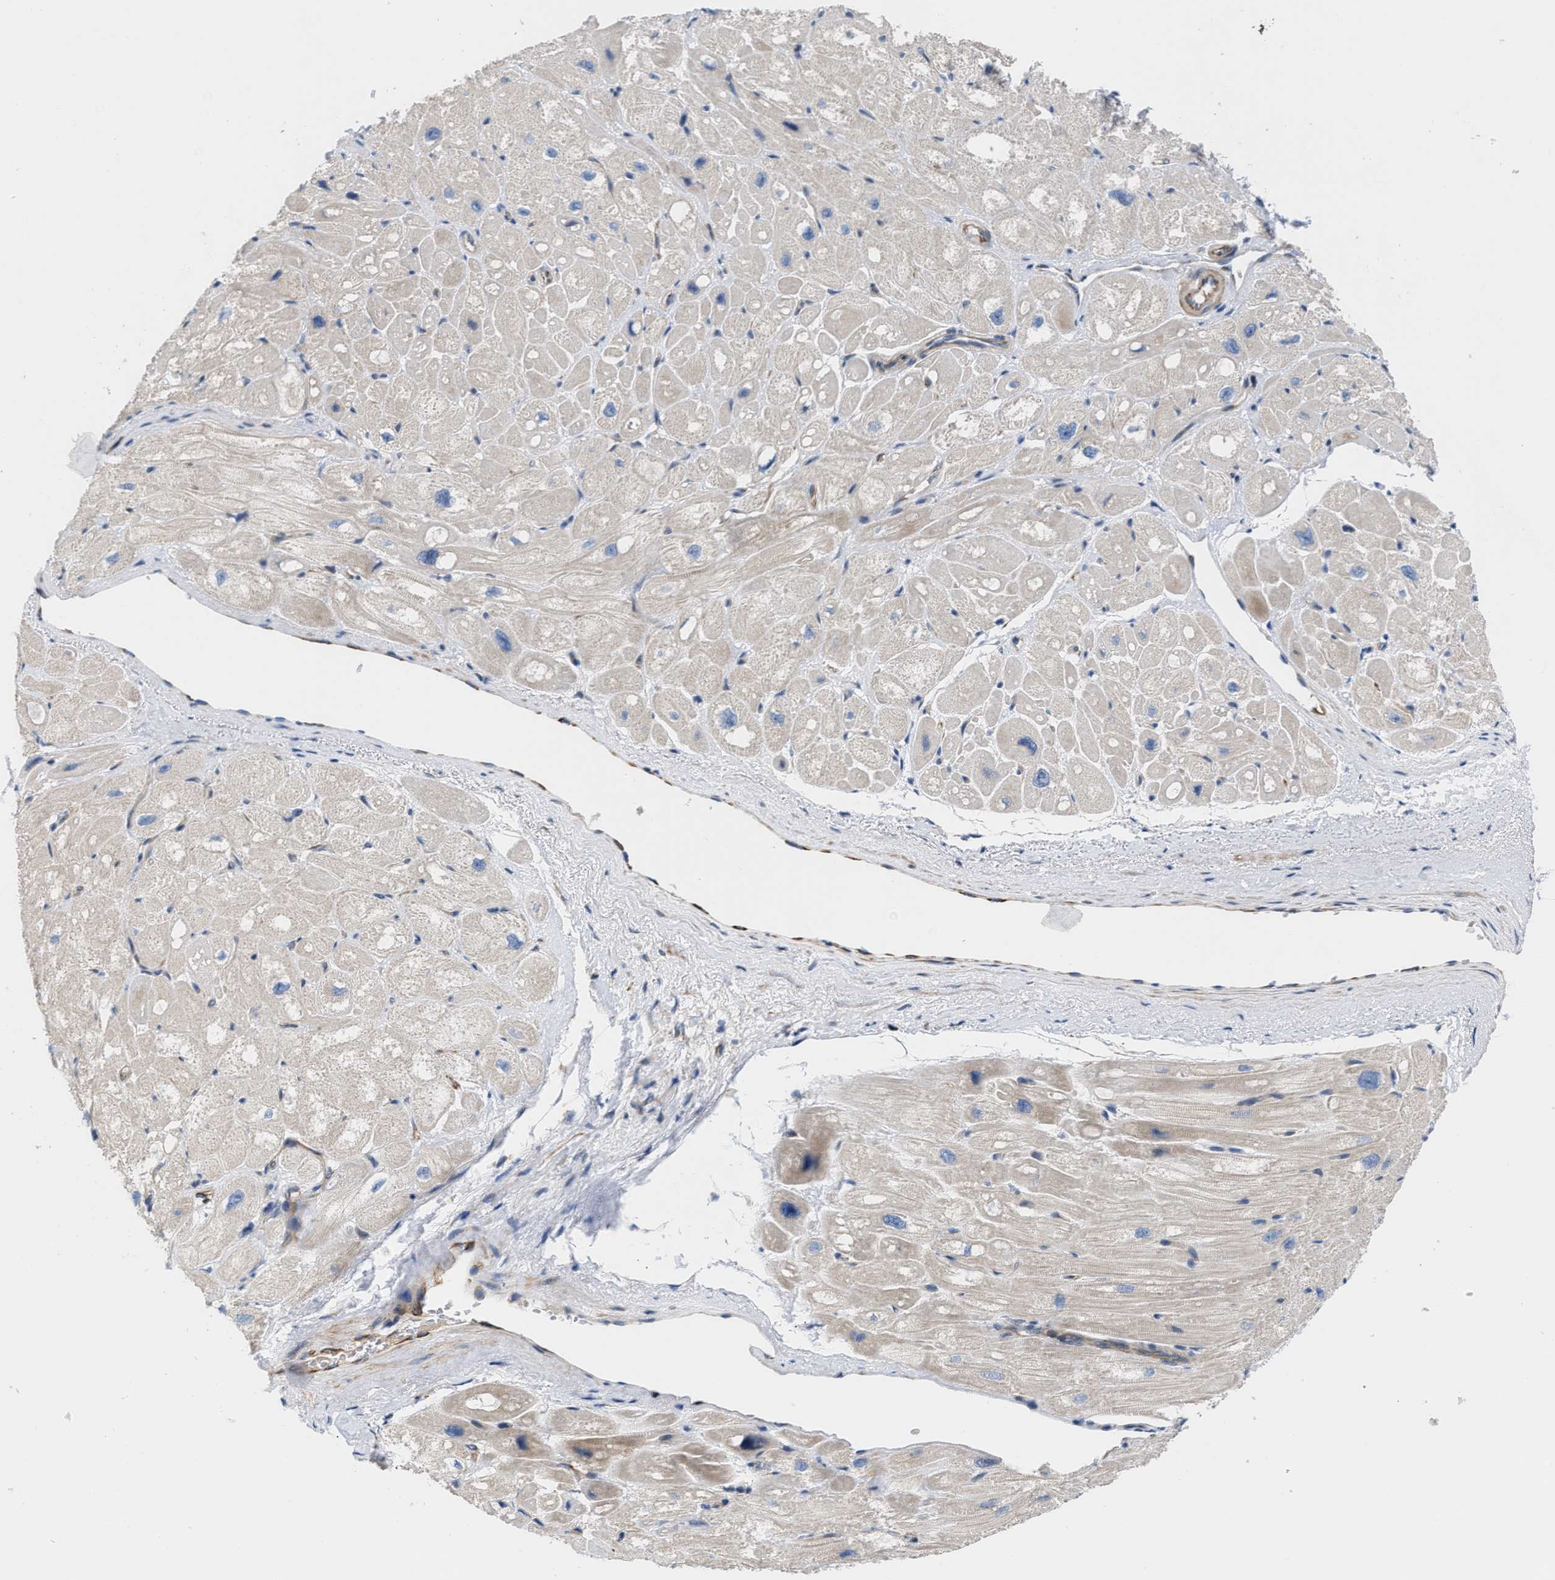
{"staining": {"intensity": "weak", "quantity": "<25%", "location": "cytoplasmic/membranous"}, "tissue": "heart muscle", "cell_type": "Cardiomyocytes", "image_type": "normal", "snomed": [{"axis": "morphology", "description": "Normal tissue, NOS"}, {"axis": "topography", "description": "Heart"}], "caption": "Cardiomyocytes are negative for protein expression in unremarkable human heart muscle. (Immunohistochemistry, brightfield microscopy, high magnification).", "gene": "TFPI", "patient": {"sex": "male", "age": 49}}